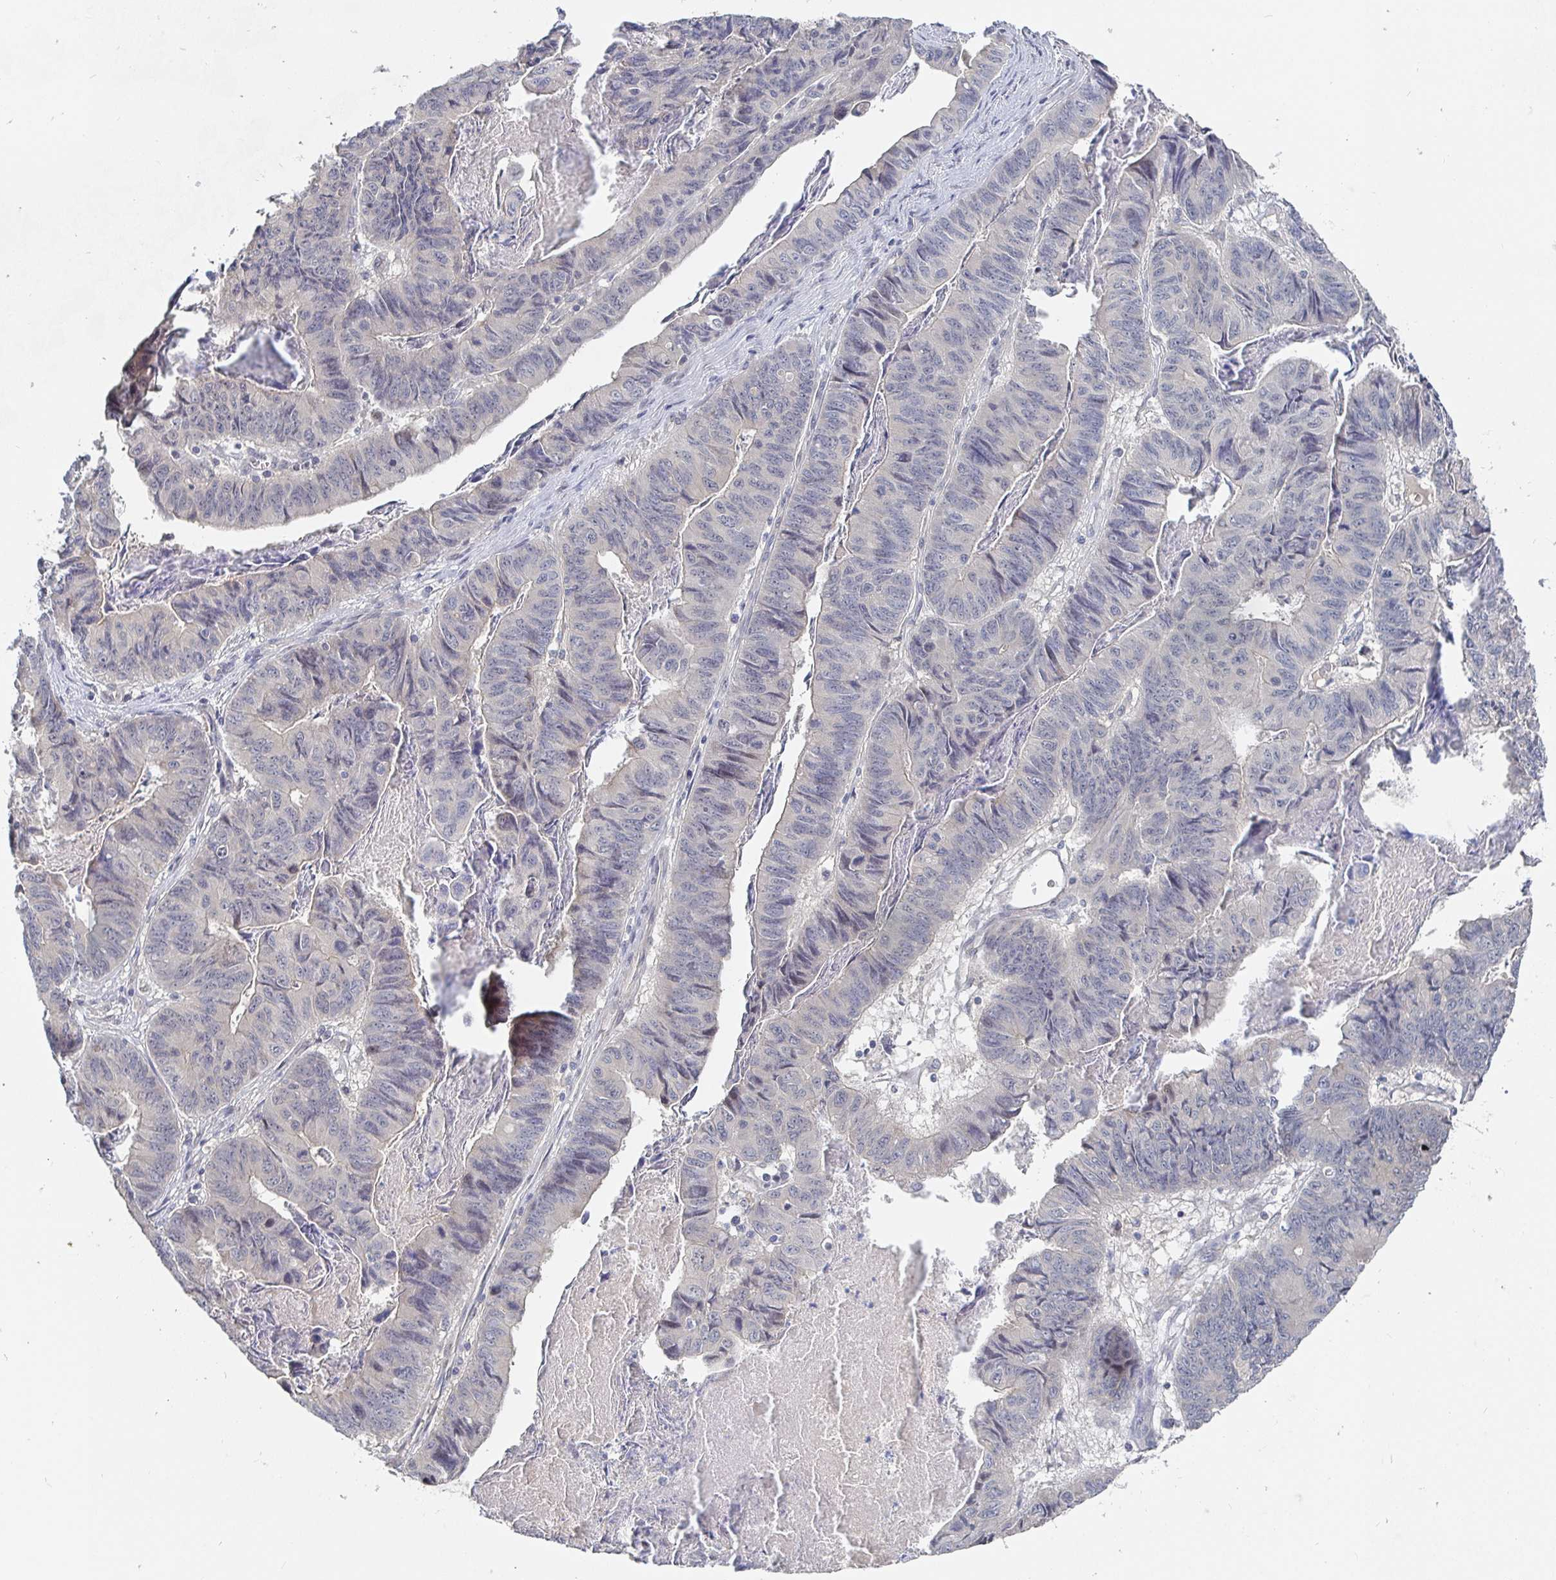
{"staining": {"intensity": "negative", "quantity": "none", "location": "none"}, "tissue": "stomach cancer", "cell_type": "Tumor cells", "image_type": "cancer", "snomed": [{"axis": "morphology", "description": "Adenocarcinoma, NOS"}, {"axis": "topography", "description": "Stomach, lower"}], "caption": "Micrograph shows no significant protein staining in tumor cells of stomach cancer. (DAB IHC, high magnification).", "gene": "MEIS1", "patient": {"sex": "male", "age": 77}}